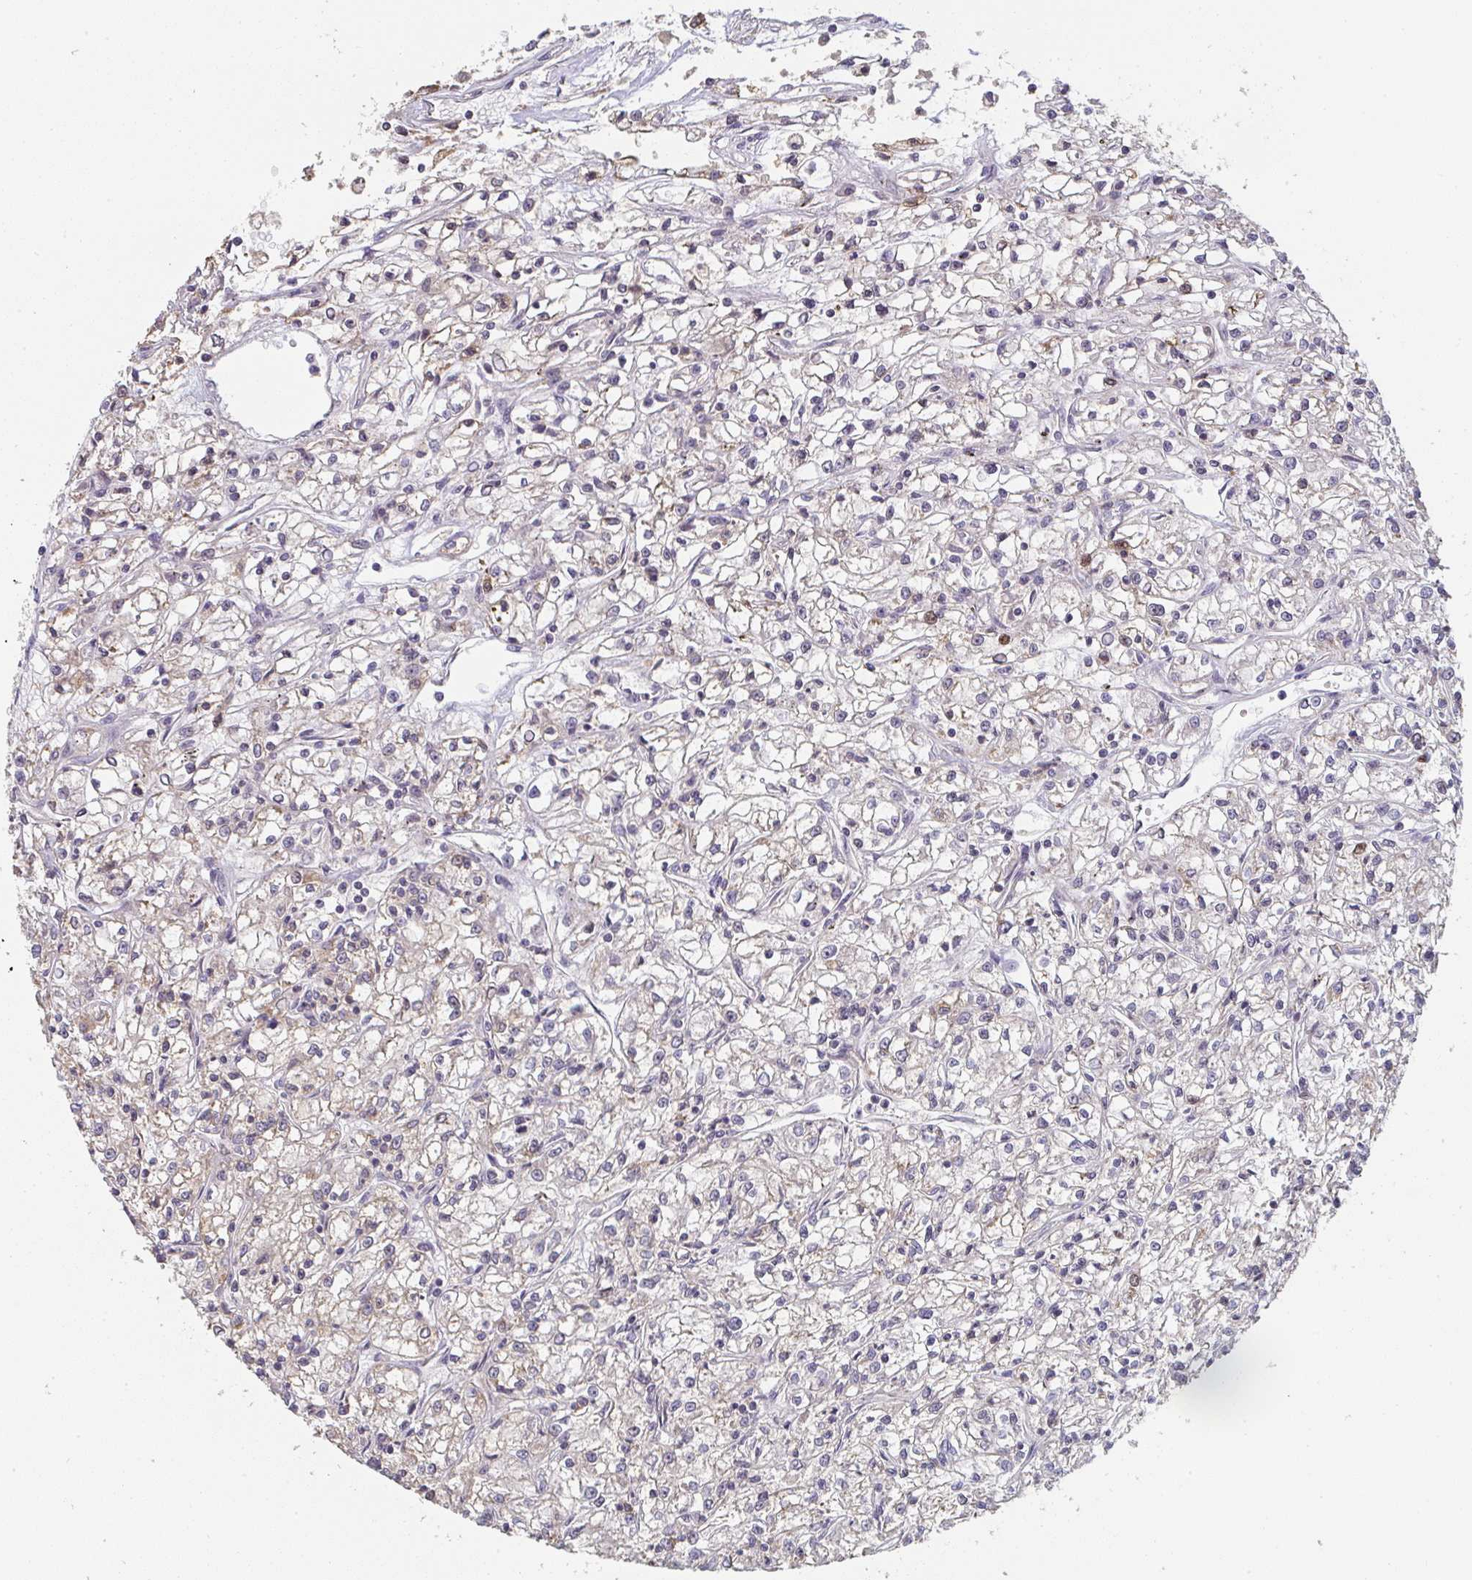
{"staining": {"intensity": "weak", "quantity": "<25%", "location": "cytoplasmic/membranous,nuclear"}, "tissue": "renal cancer", "cell_type": "Tumor cells", "image_type": "cancer", "snomed": [{"axis": "morphology", "description": "Adenocarcinoma, NOS"}, {"axis": "topography", "description": "Kidney"}], "caption": "A high-resolution histopathology image shows immunohistochemistry (IHC) staining of renal adenocarcinoma, which reveals no significant positivity in tumor cells.", "gene": "RANGRF", "patient": {"sex": "female", "age": 59}}